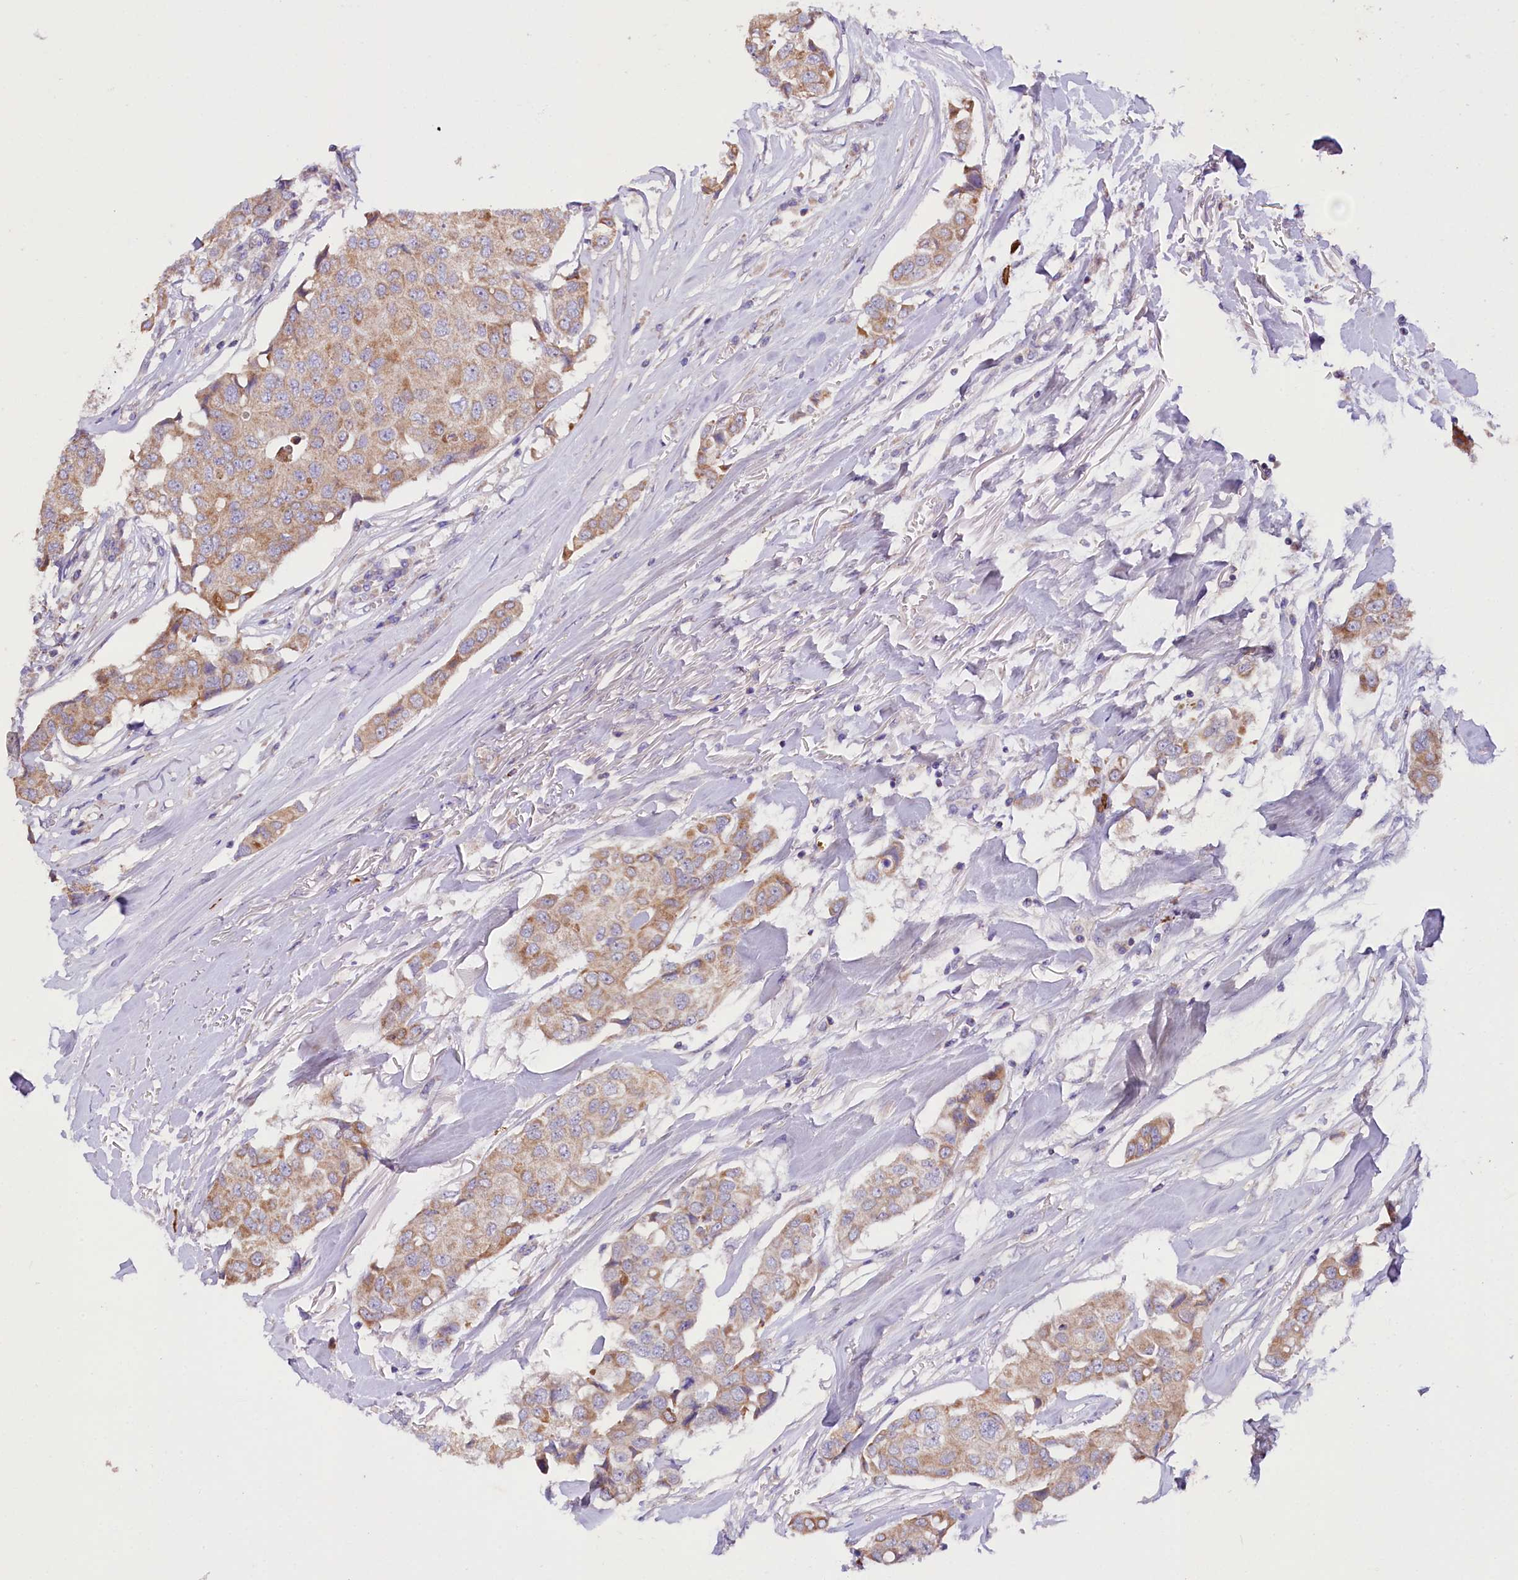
{"staining": {"intensity": "weak", "quantity": ">75%", "location": "cytoplasmic/membranous"}, "tissue": "breast cancer", "cell_type": "Tumor cells", "image_type": "cancer", "snomed": [{"axis": "morphology", "description": "Duct carcinoma"}, {"axis": "topography", "description": "Breast"}], "caption": "Invasive ductal carcinoma (breast) stained with DAB (3,3'-diaminobenzidine) immunohistochemistry reveals low levels of weak cytoplasmic/membranous staining in about >75% of tumor cells. Nuclei are stained in blue.", "gene": "ZNF45", "patient": {"sex": "female", "age": 80}}